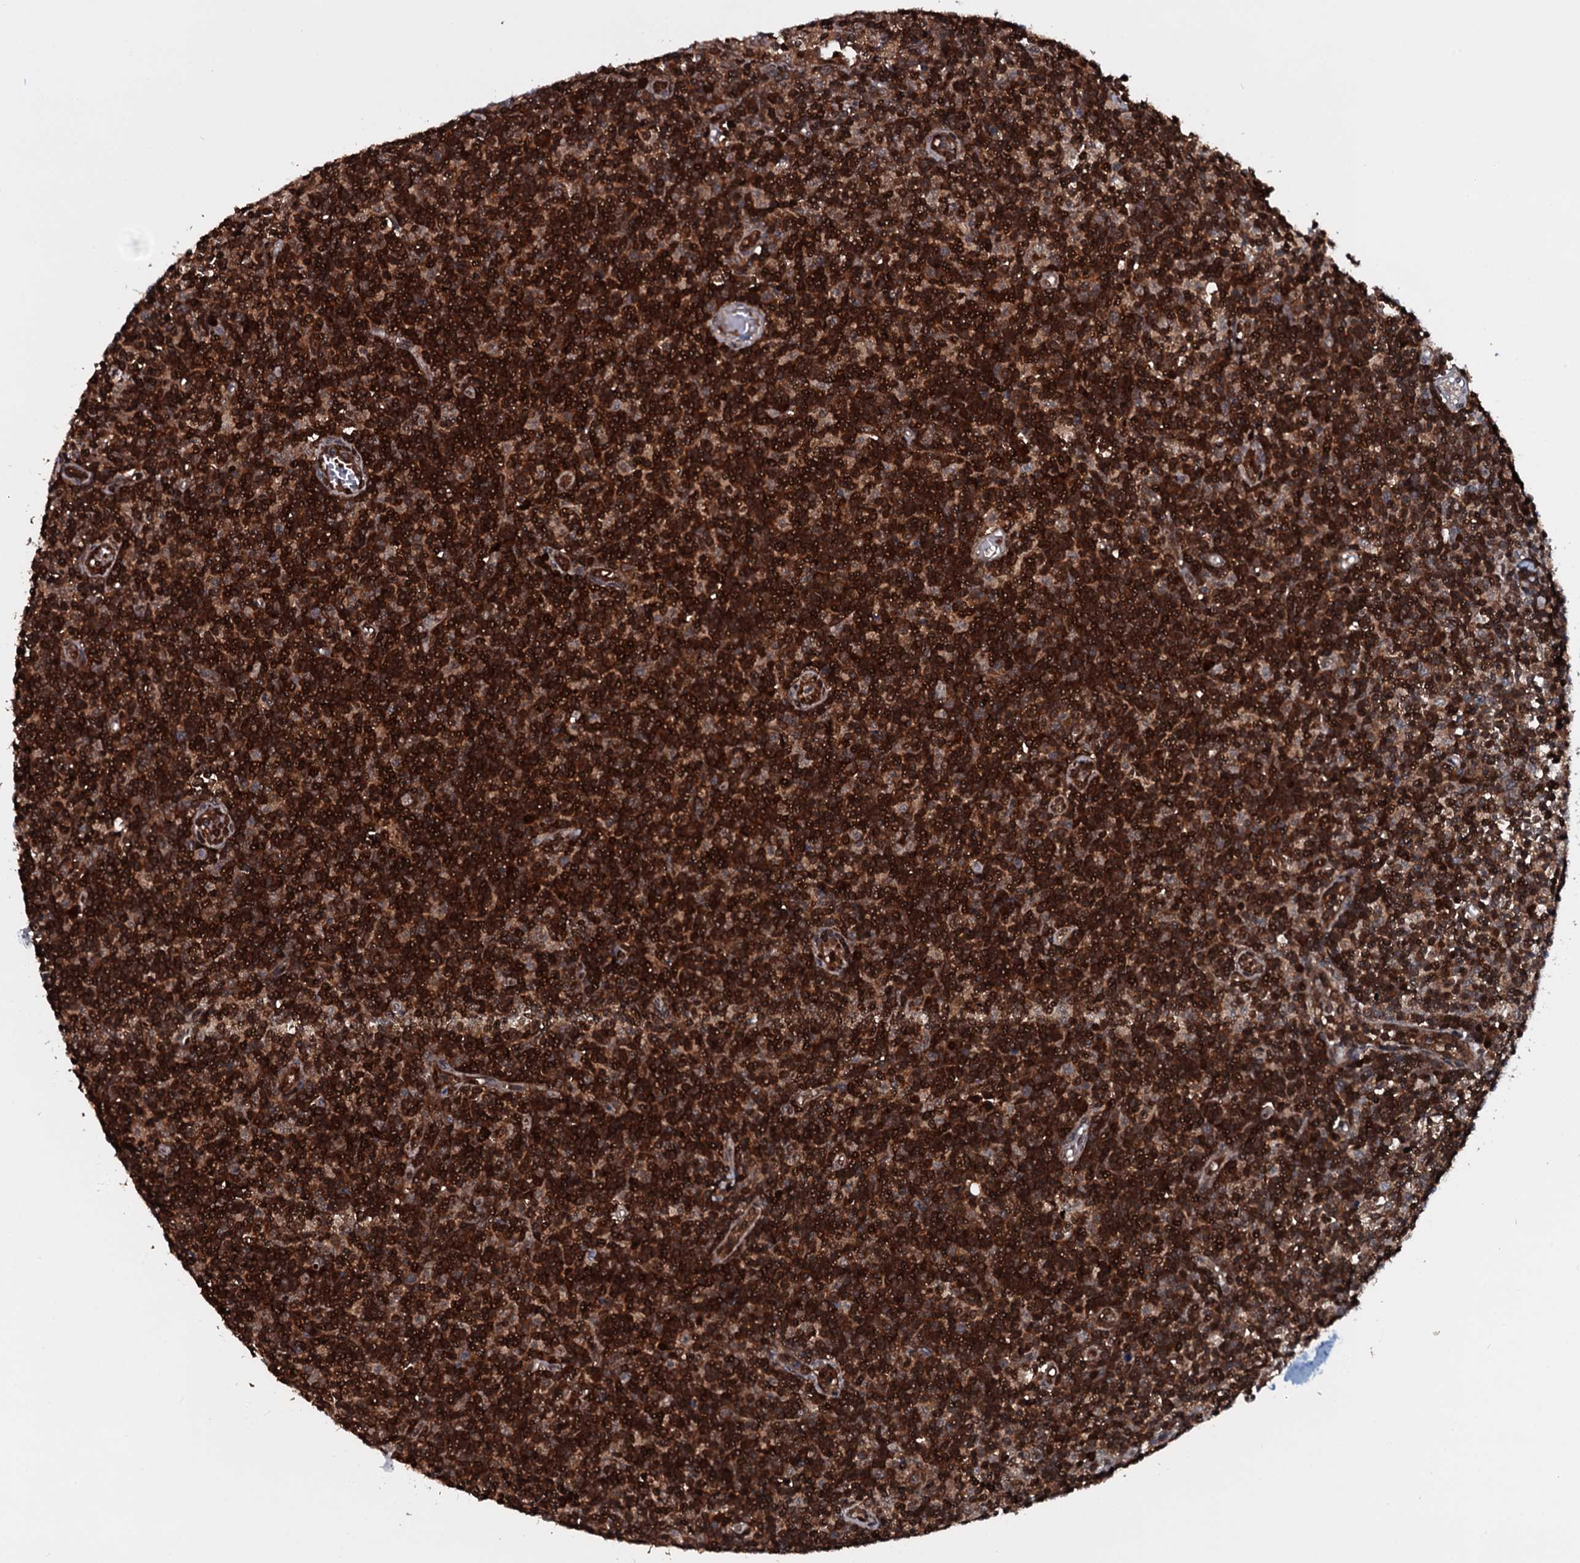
{"staining": {"intensity": "weak", "quantity": ">75%", "location": "cytoplasmic/membranous"}, "tissue": "lymph node", "cell_type": "Germinal center cells", "image_type": "normal", "snomed": [{"axis": "morphology", "description": "Normal tissue, NOS"}, {"axis": "topography", "description": "Lymph node"}], "caption": "Lymph node stained with immunohistochemistry (IHC) demonstrates weak cytoplasmic/membranous positivity in about >75% of germinal center cells.", "gene": "HDDC3", "patient": {"sex": "female", "age": 55}}